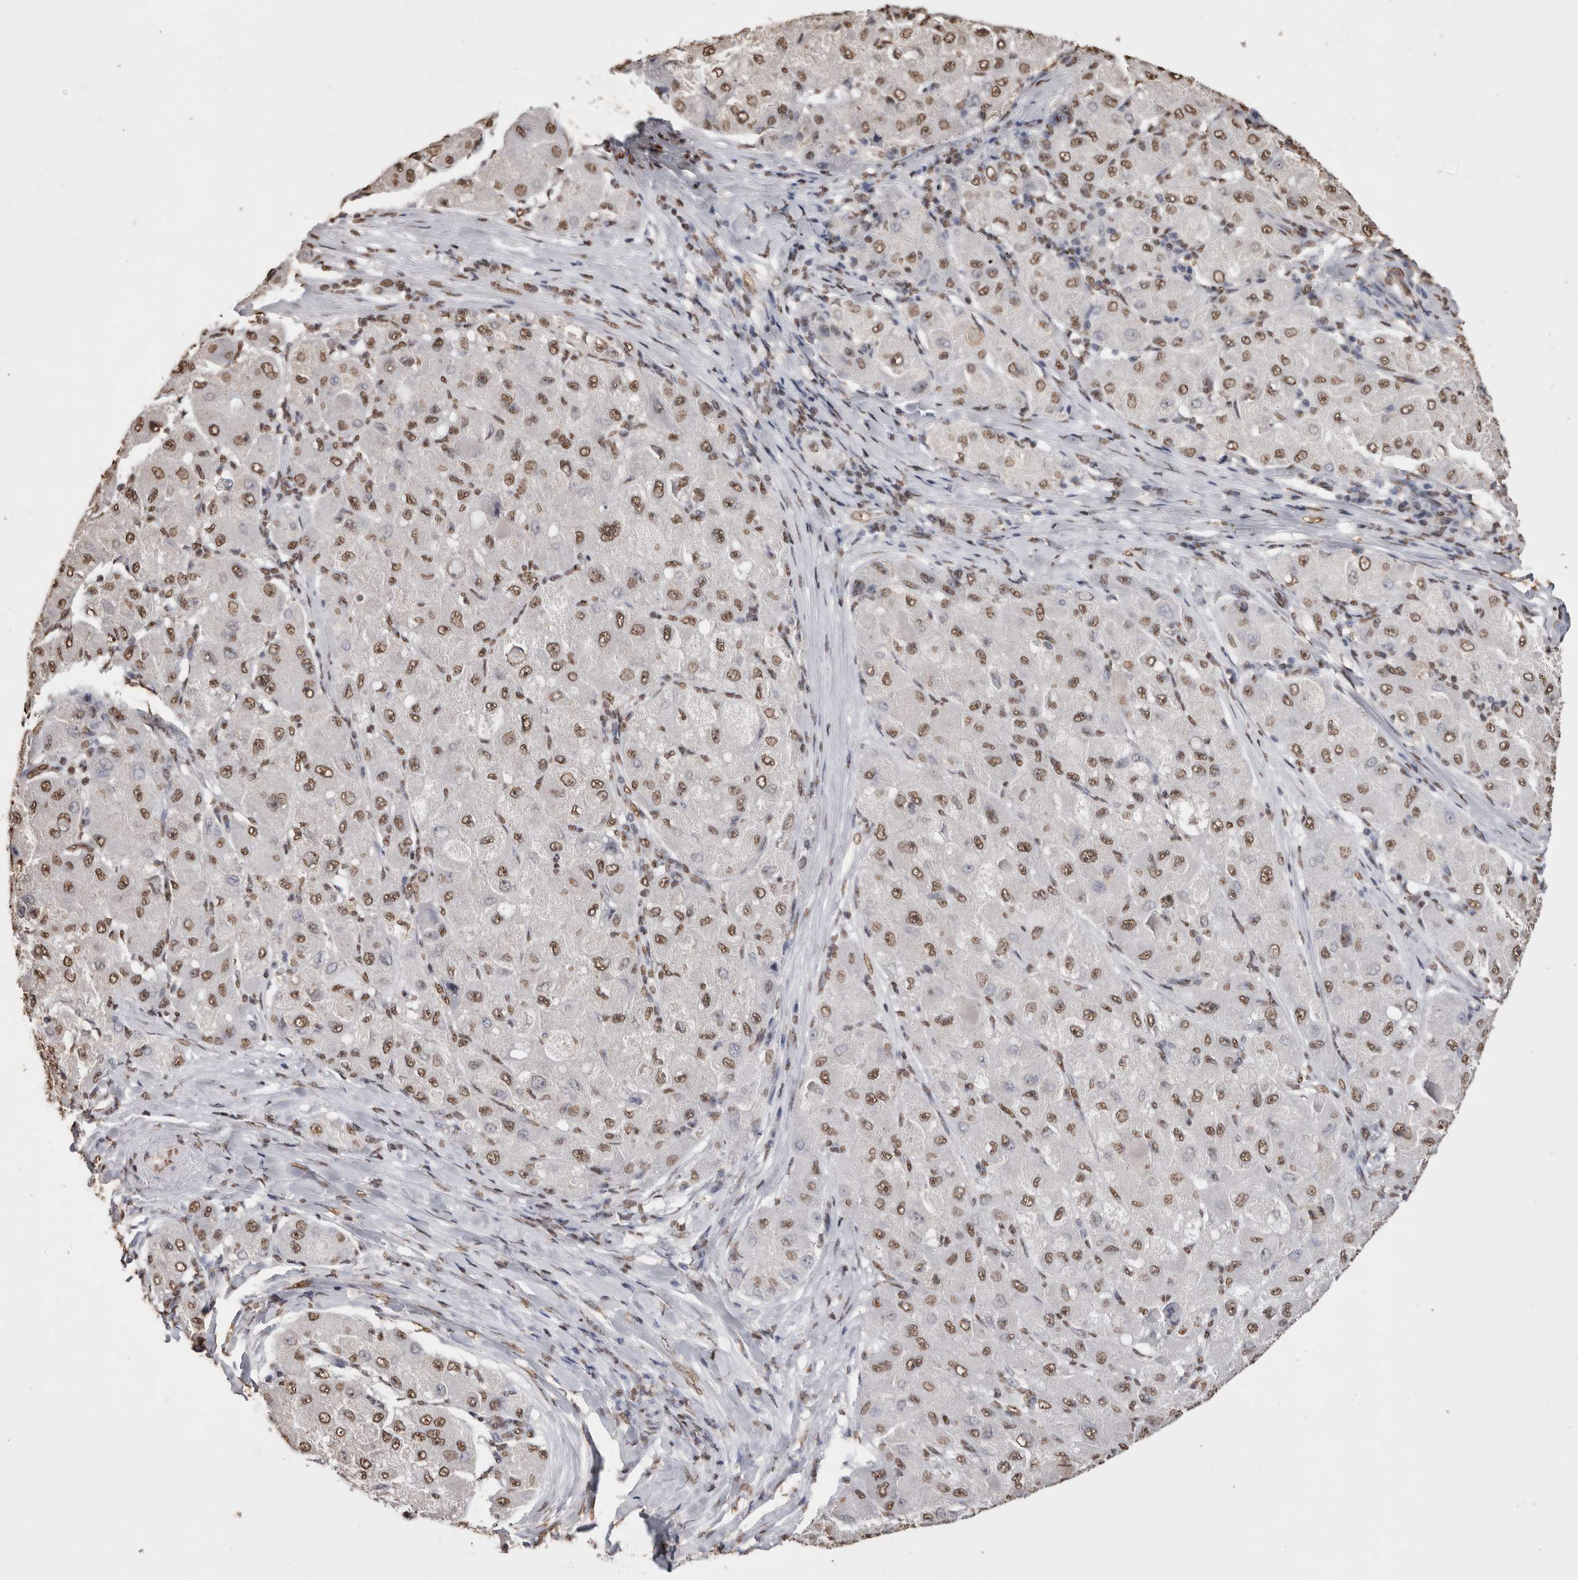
{"staining": {"intensity": "moderate", "quantity": ">75%", "location": "nuclear"}, "tissue": "liver cancer", "cell_type": "Tumor cells", "image_type": "cancer", "snomed": [{"axis": "morphology", "description": "Carcinoma, Hepatocellular, NOS"}, {"axis": "topography", "description": "Liver"}], "caption": "Immunohistochemical staining of liver hepatocellular carcinoma displays medium levels of moderate nuclear positivity in about >75% of tumor cells. Using DAB (3,3'-diaminobenzidine) (brown) and hematoxylin (blue) stains, captured at high magnification using brightfield microscopy.", "gene": "NTHL1", "patient": {"sex": "male", "age": 80}}